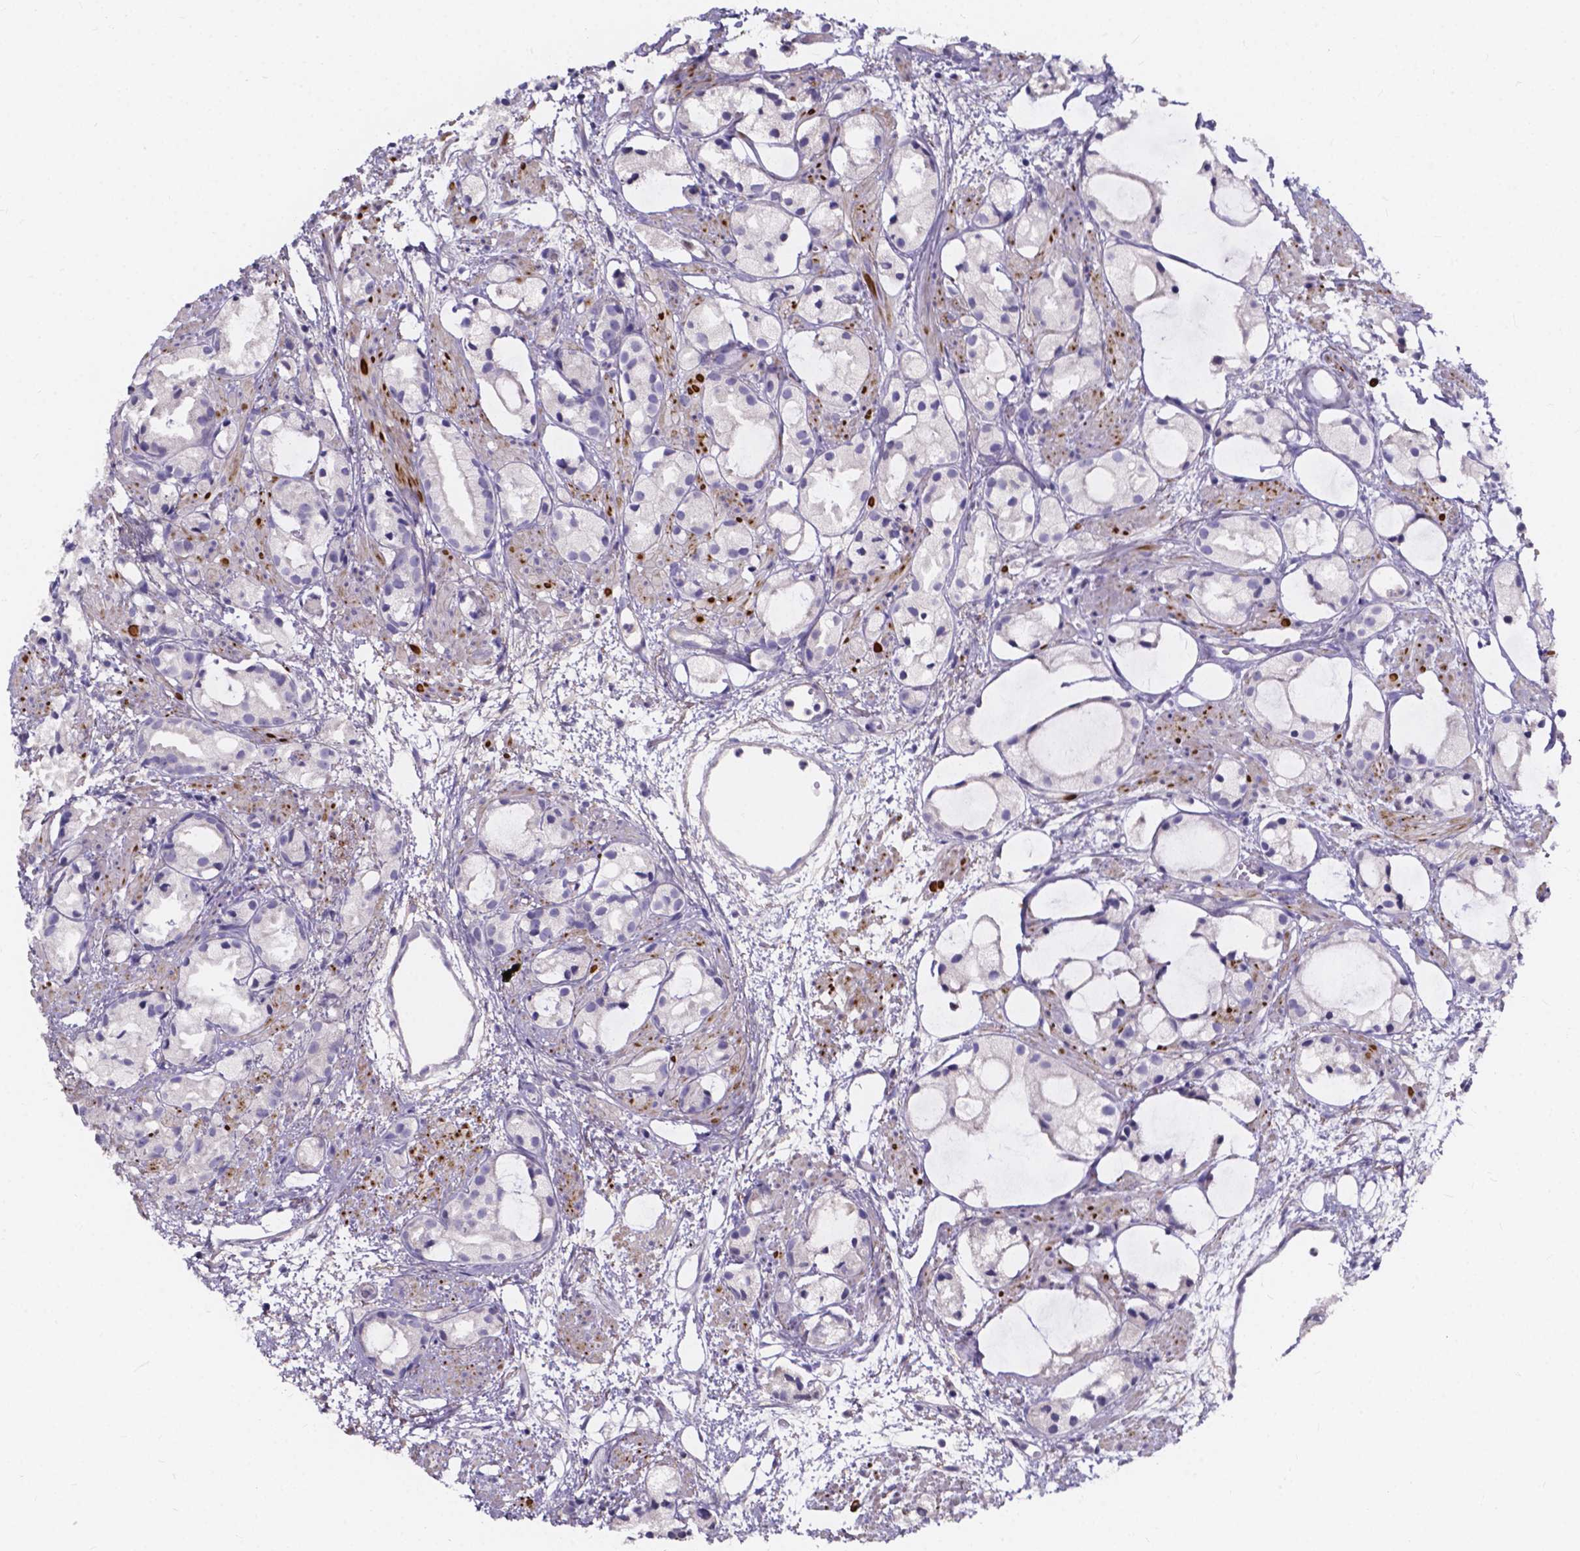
{"staining": {"intensity": "negative", "quantity": "none", "location": "none"}, "tissue": "prostate cancer", "cell_type": "Tumor cells", "image_type": "cancer", "snomed": [{"axis": "morphology", "description": "Adenocarcinoma, High grade"}, {"axis": "topography", "description": "Prostate"}], "caption": "An image of prostate cancer (high-grade adenocarcinoma) stained for a protein shows no brown staining in tumor cells. (DAB IHC visualized using brightfield microscopy, high magnification).", "gene": "SPOCD1", "patient": {"sex": "male", "age": 85}}